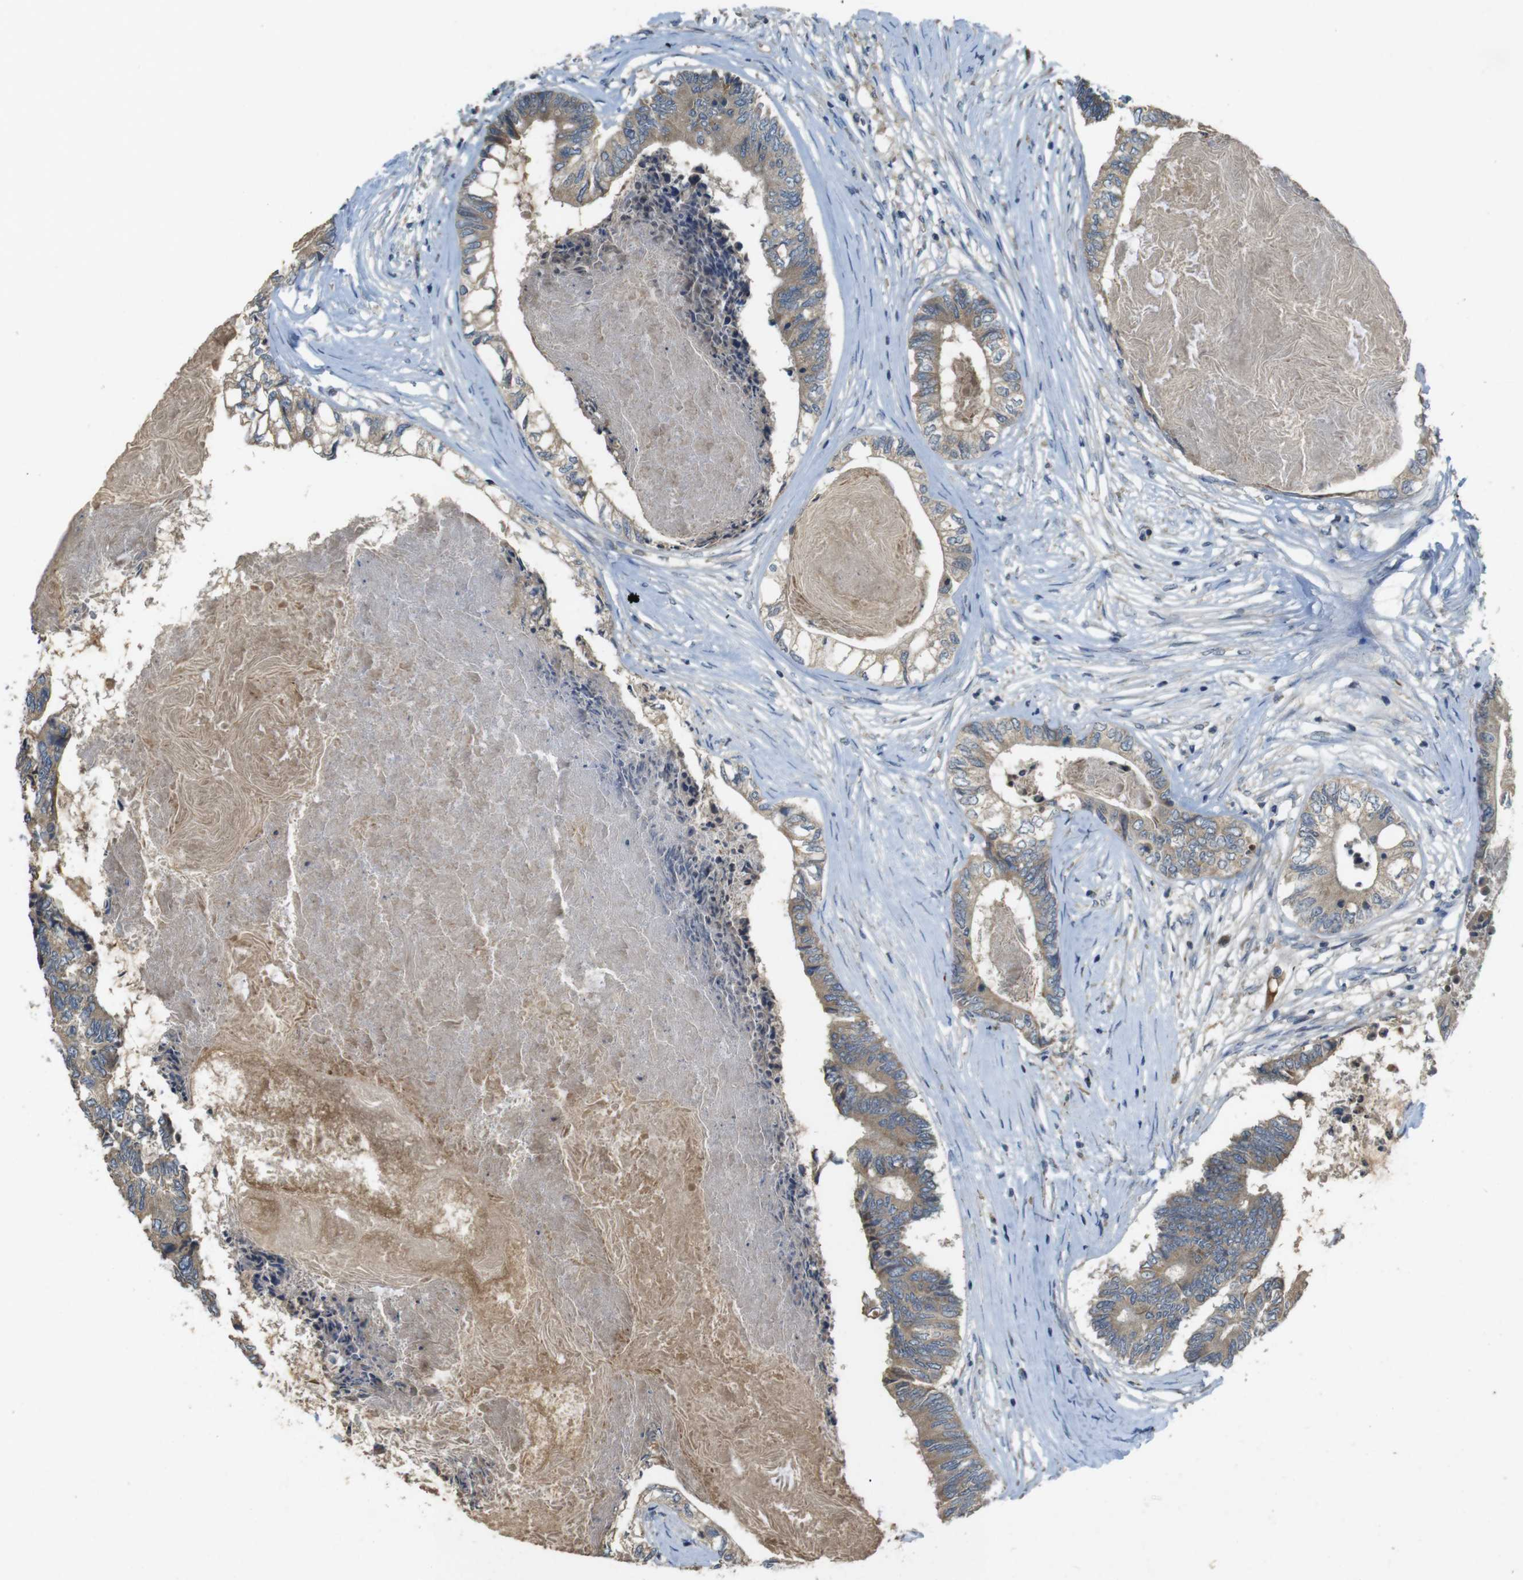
{"staining": {"intensity": "moderate", "quantity": ">75%", "location": "cytoplasmic/membranous"}, "tissue": "colorectal cancer", "cell_type": "Tumor cells", "image_type": "cancer", "snomed": [{"axis": "morphology", "description": "Adenocarcinoma, NOS"}, {"axis": "topography", "description": "Rectum"}], "caption": "A high-resolution micrograph shows immunohistochemistry staining of adenocarcinoma (colorectal), which demonstrates moderate cytoplasmic/membranous expression in about >75% of tumor cells.", "gene": "CLTC", "patient": {"sex": "male", "age": 63}}